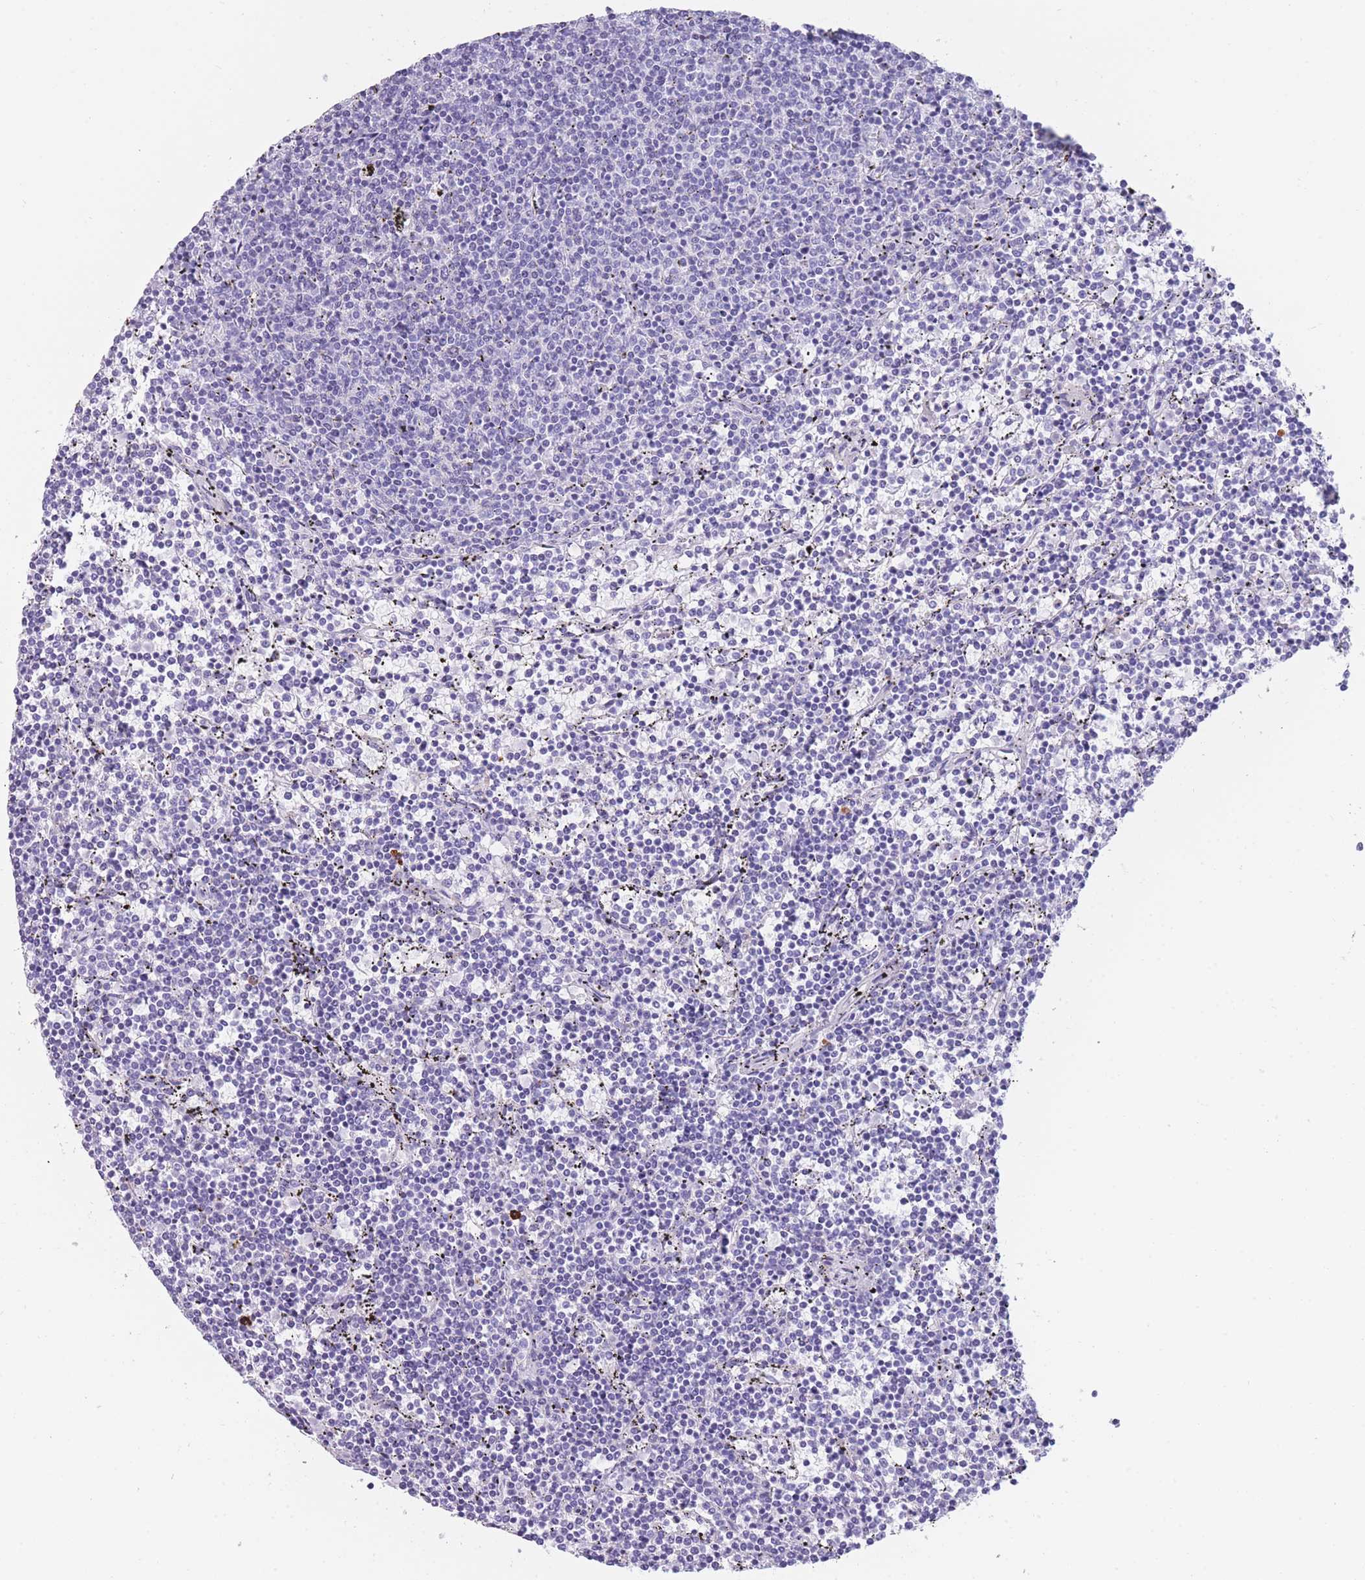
{"staining": {"intensity": "negative", "quantity": "none", "location": "none"}, "tissue": "lymphoma", "cell_type": "Tumor cells", "image_type": "cancer", "snomed": [{"axis": "morphology", "description": "Malignant lymphoma, non-Hodgkin's type, Low grade"}, {"axis": "topography", "description": "Spleen"}], "caption": "Photomicrograph shows no significant protein expression in tumor cells of lymphoma.", "gene": "TNFSF11", "patient": {"sex": "female", "age": 50}}